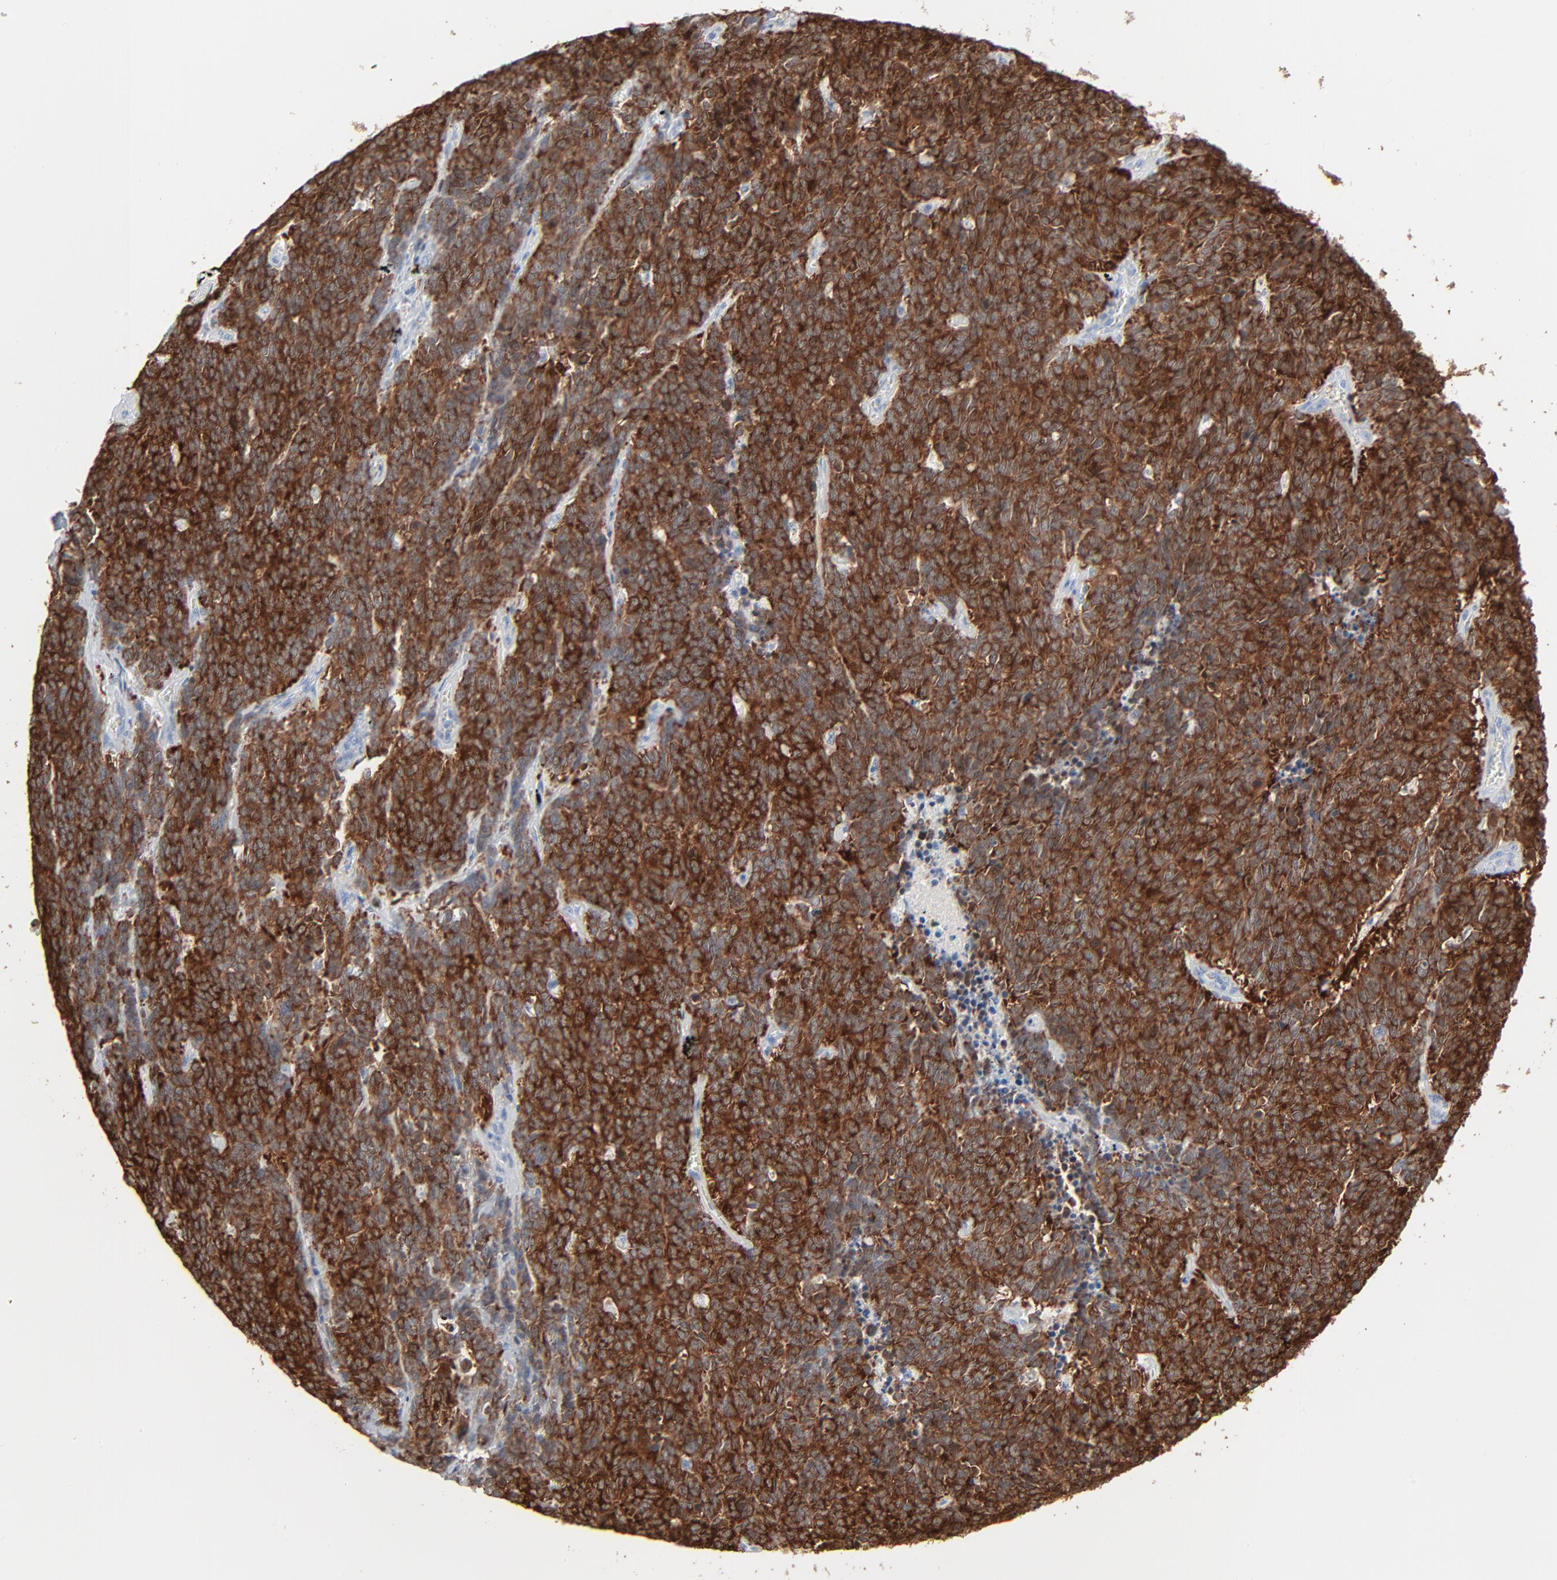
{"staining": {"intensity": "strong", "quantity": ">75%", "location": "cytoplasmic/membranous"}, "tissue": "lung cancer", "cell_type": "Tumor cells", "image_type": "cancer", "snomed": [{"axis": "morphology", "description": "Neoplasm, malignant, NOS"}, {"axis": "topography", "description": "Lung"}], "caption": "The immunohistochemical stain labels strong cytoplasmic/membranous staining in tumor cells of lung malignant neoplasm tissue.", "gene": "PHGDH", "patient": {"sex": "female", "age": 58}}